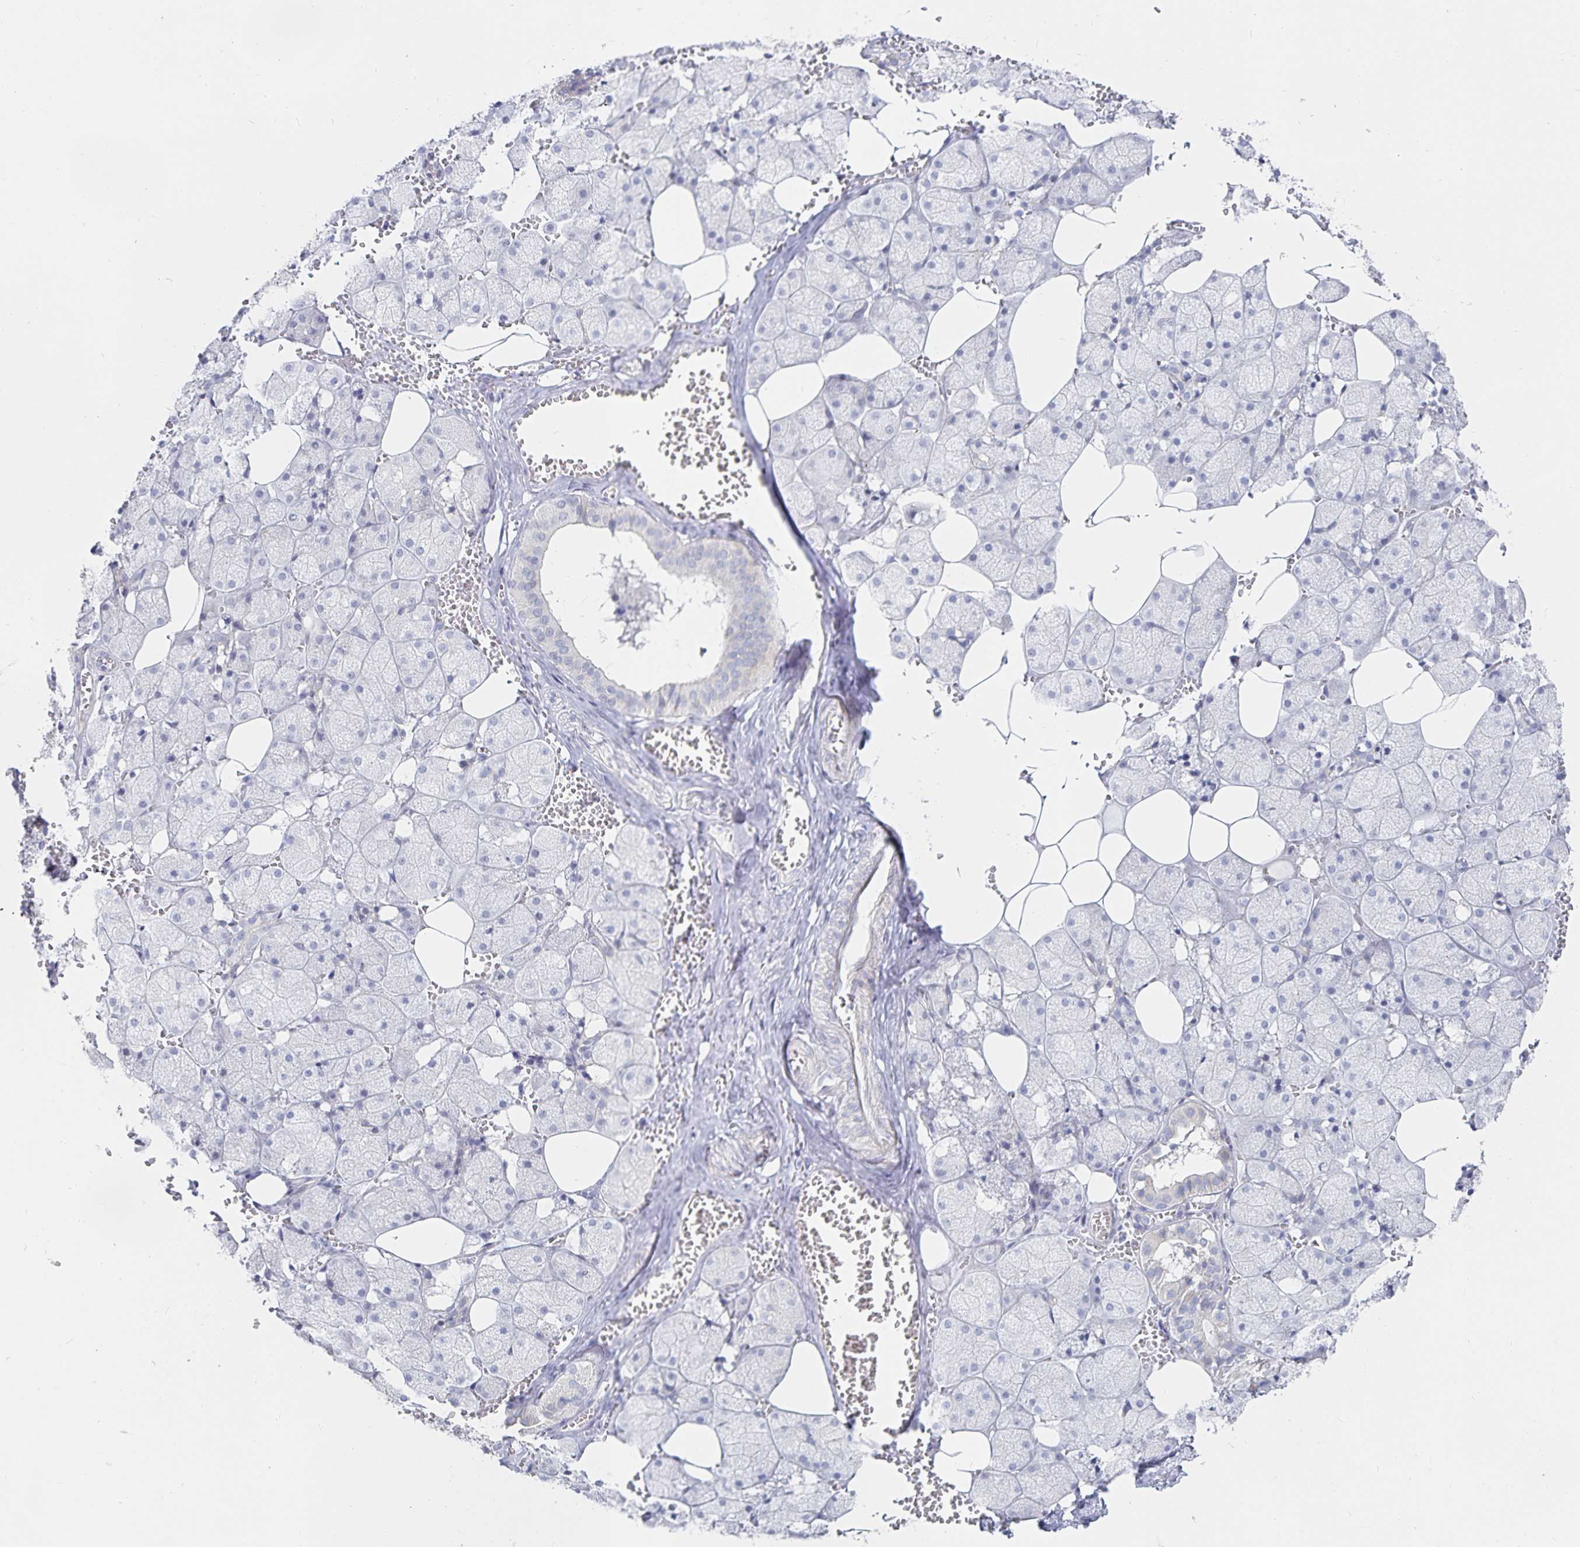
{"staining": {"intensity": "negative", "quantity": "none", "location": "none"}, "tissue": "salivary gland", "cell_type": "Glandular cells", "image_type": "normal", "snomed": [{"axis": "morphology", "description": "Normal tissue, NOS"}, {"axis": "topography", "description": "Salivary gland"}, {"axis": "topography", "description": "Peripheral nerve tissue"}], "caption": "Immunohistochemistry (IHC) photomicrograph of normal salivary gland stained for a protein (brown), which displays no positivity in glandular cells. Nuclei are stained in blue.", "gene": "S100G", "patient": {"sex": "male", "age": 38}}